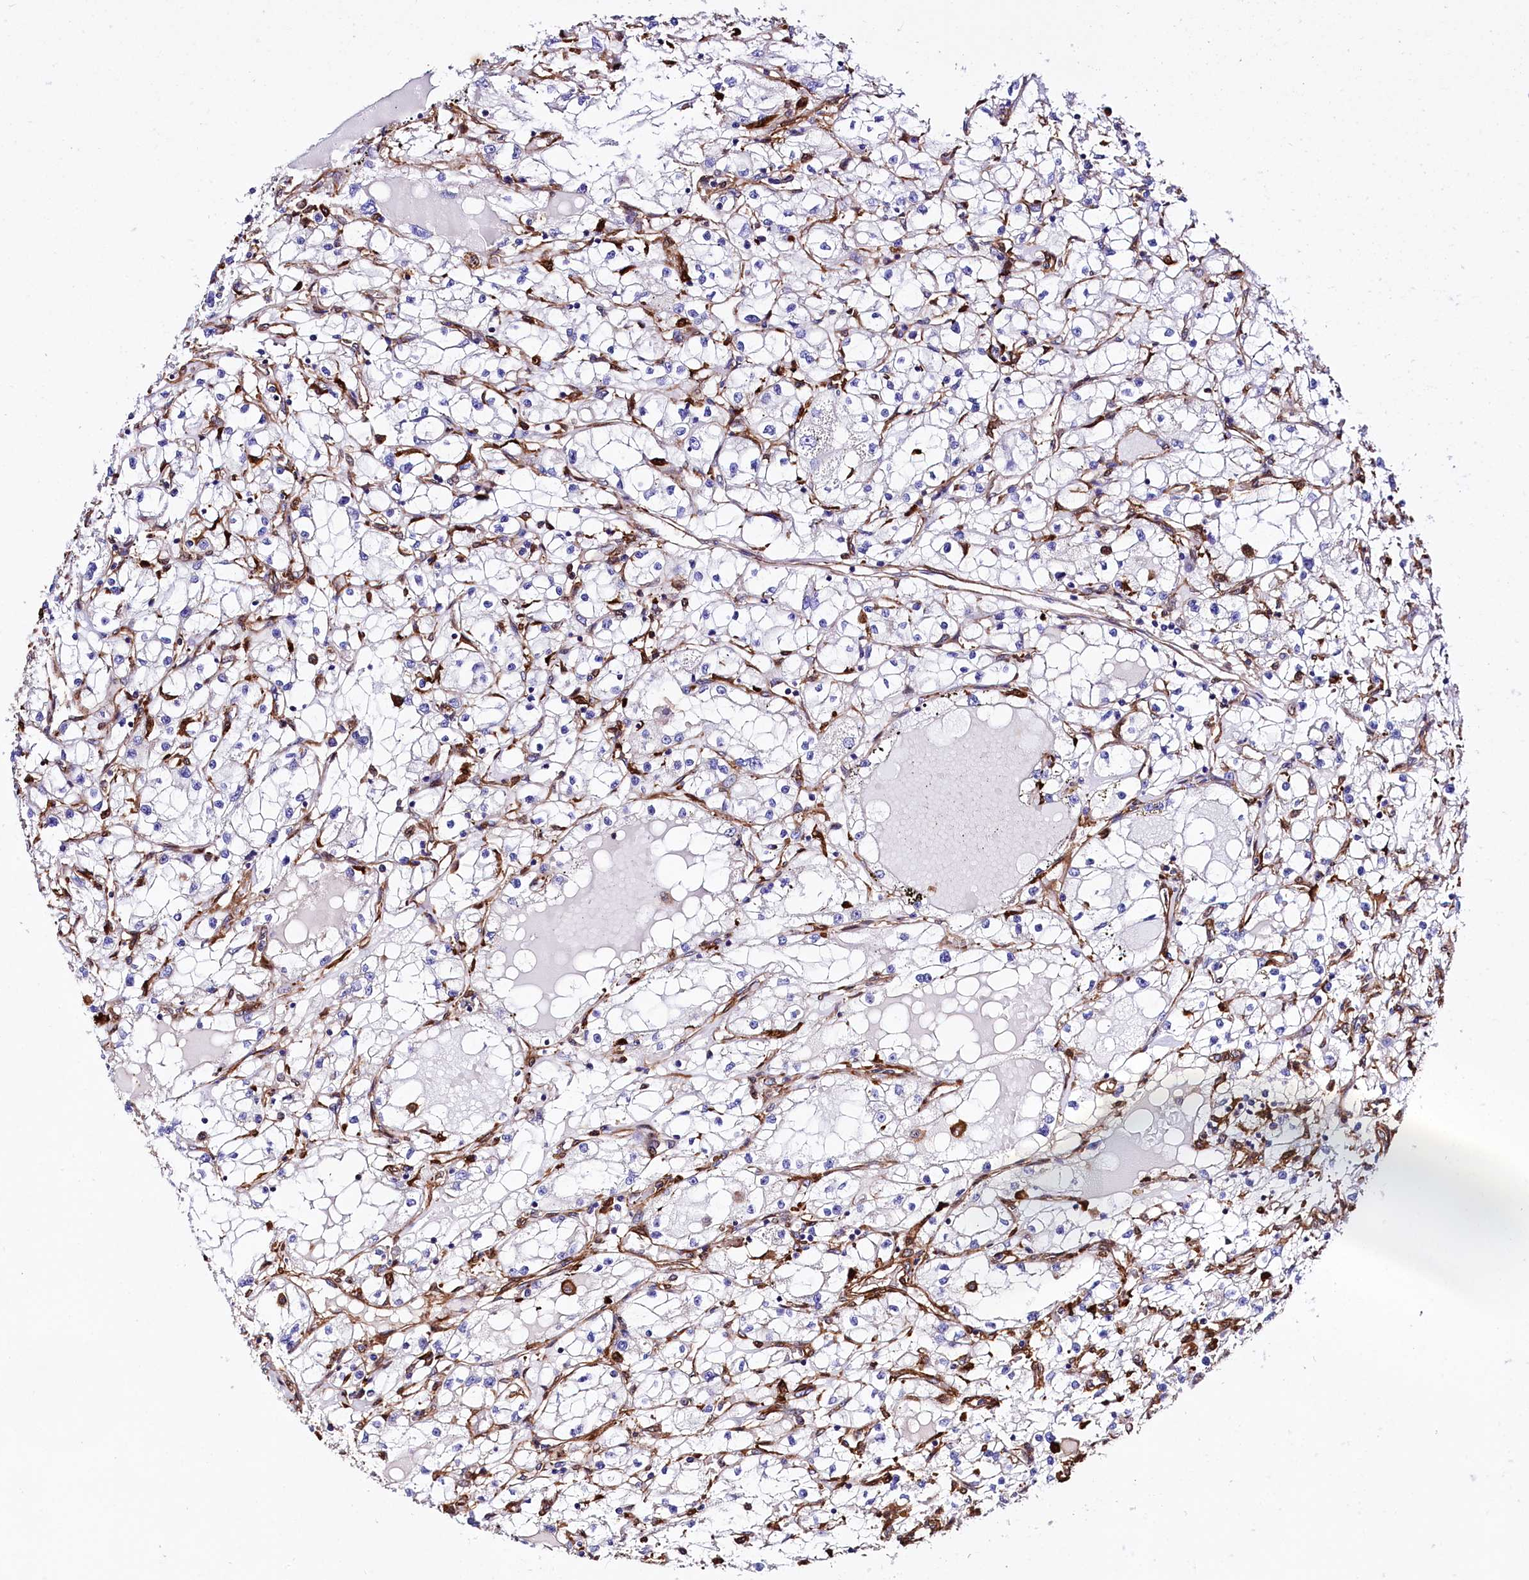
{"staining": {"intensity": "negative", "quantity": "none", "location": "none"}, "tissue": "renal cancer", "cell_type": "Tumor cells", "image_type": "cancer", "snomed": [{"axis": "morphology", "description": "Adenocarcinoma, NOS"}, {"axis": "topography", "description": "Kidney"}], "caption": "Tumor cells show no significant staining in renal adenocarcinoma. (Immunohistochemistry, brightfield microscopy, high magnification).", "gene": "STAMBPL1", "patient": {"sex": "male", "age": 56}}